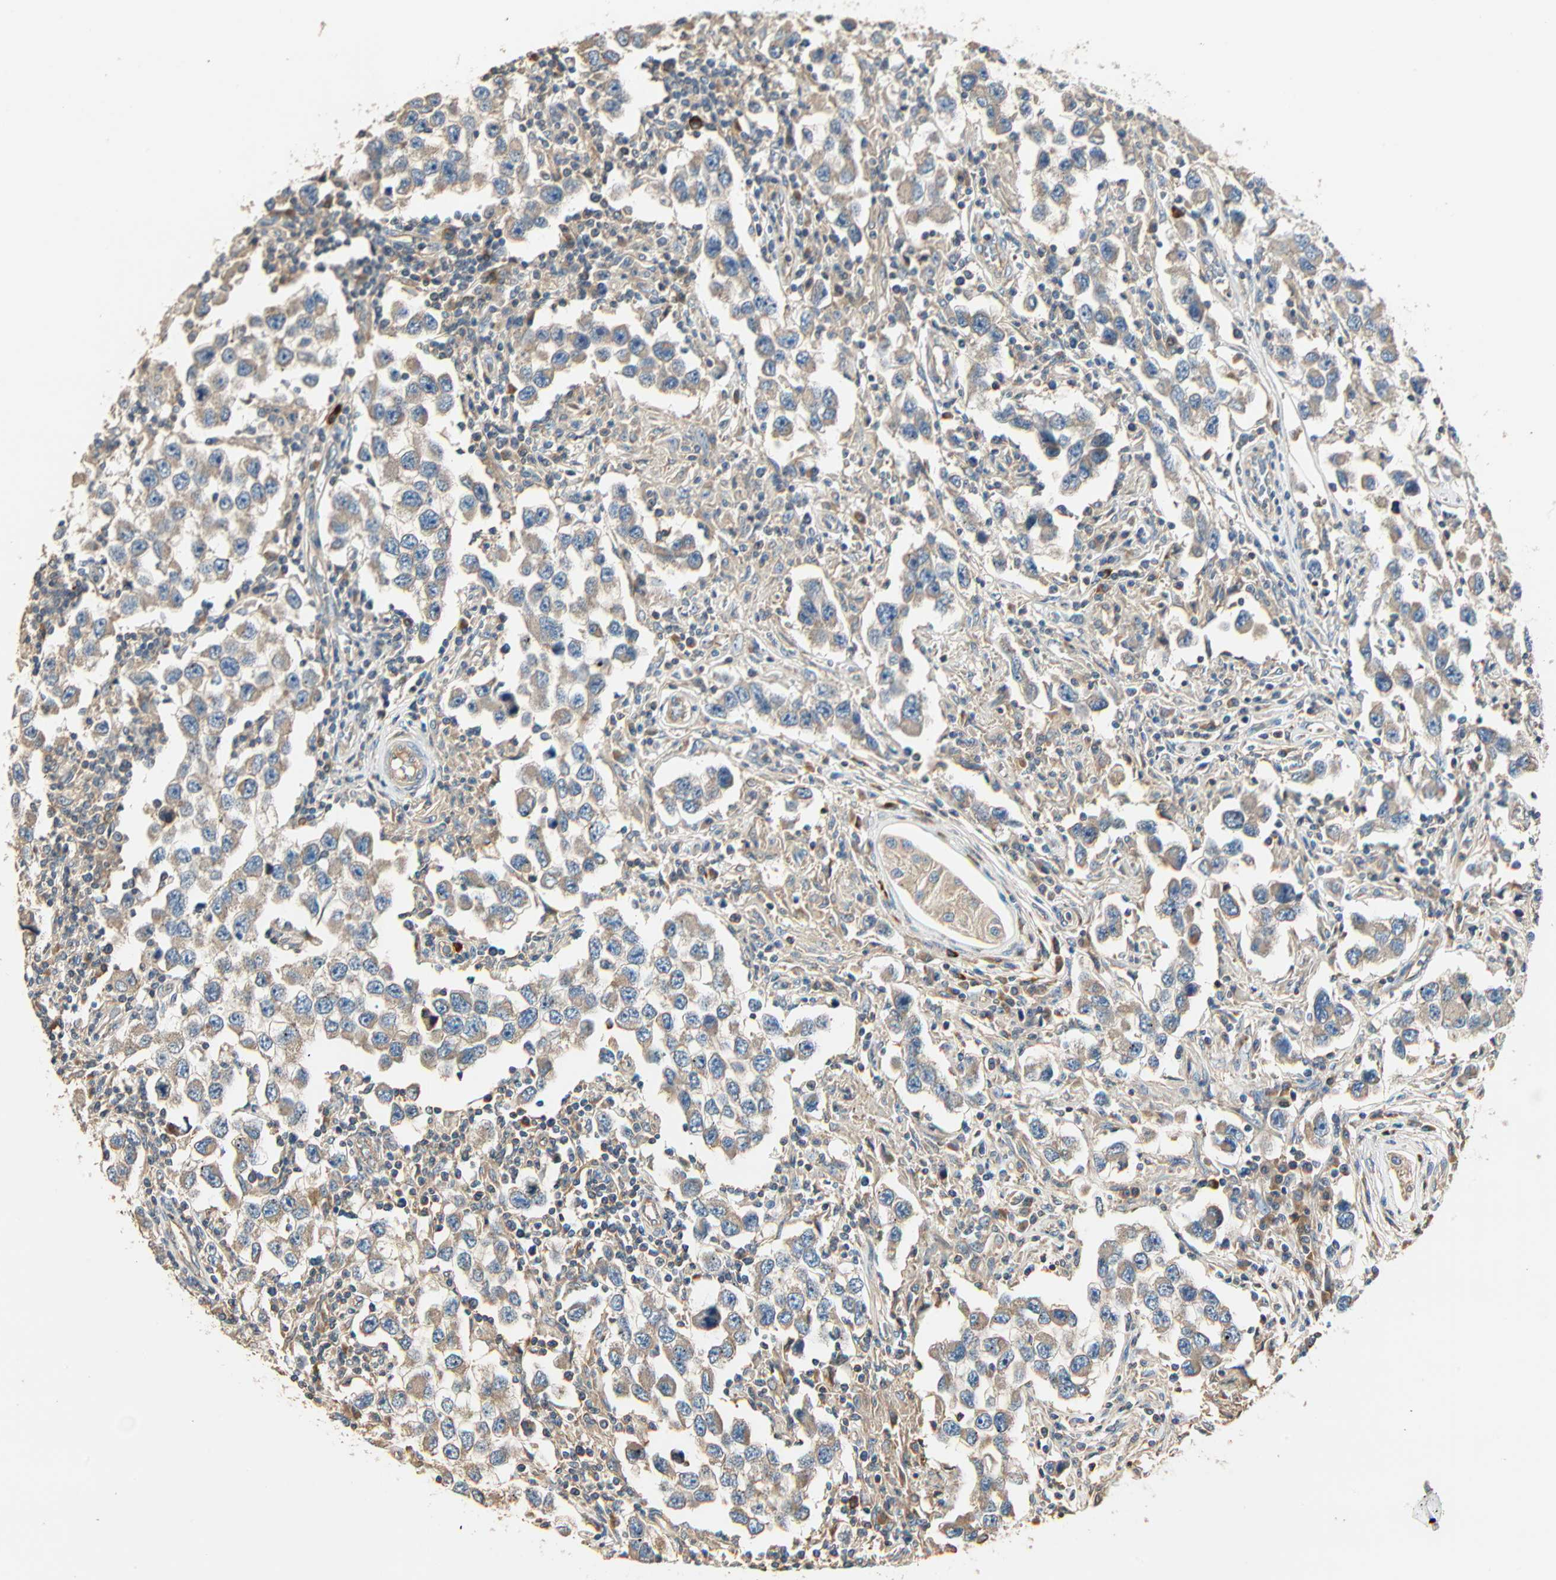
{"staining": {"intensity": "weak", "quantity": ">75%", "location": "cytoplasmic/membranous"}, "tissue": "testis cancer", "cell_type": "Tumor cells", "image_type": "cancer", "snomed": [{"axis": "morphology", "description": "Carcinoma, Embryonal, NOS"}, {"axis": "topography", "description": "Testis"}], "caption": "An image showing weak cytoplasmic/membranous expression in approximately >75% of tumor cells in testis cancer, as visualized by brown immunohistochemical staining.", "gene": "GALK1", "patient": {"sex": "male", "age": 21}}